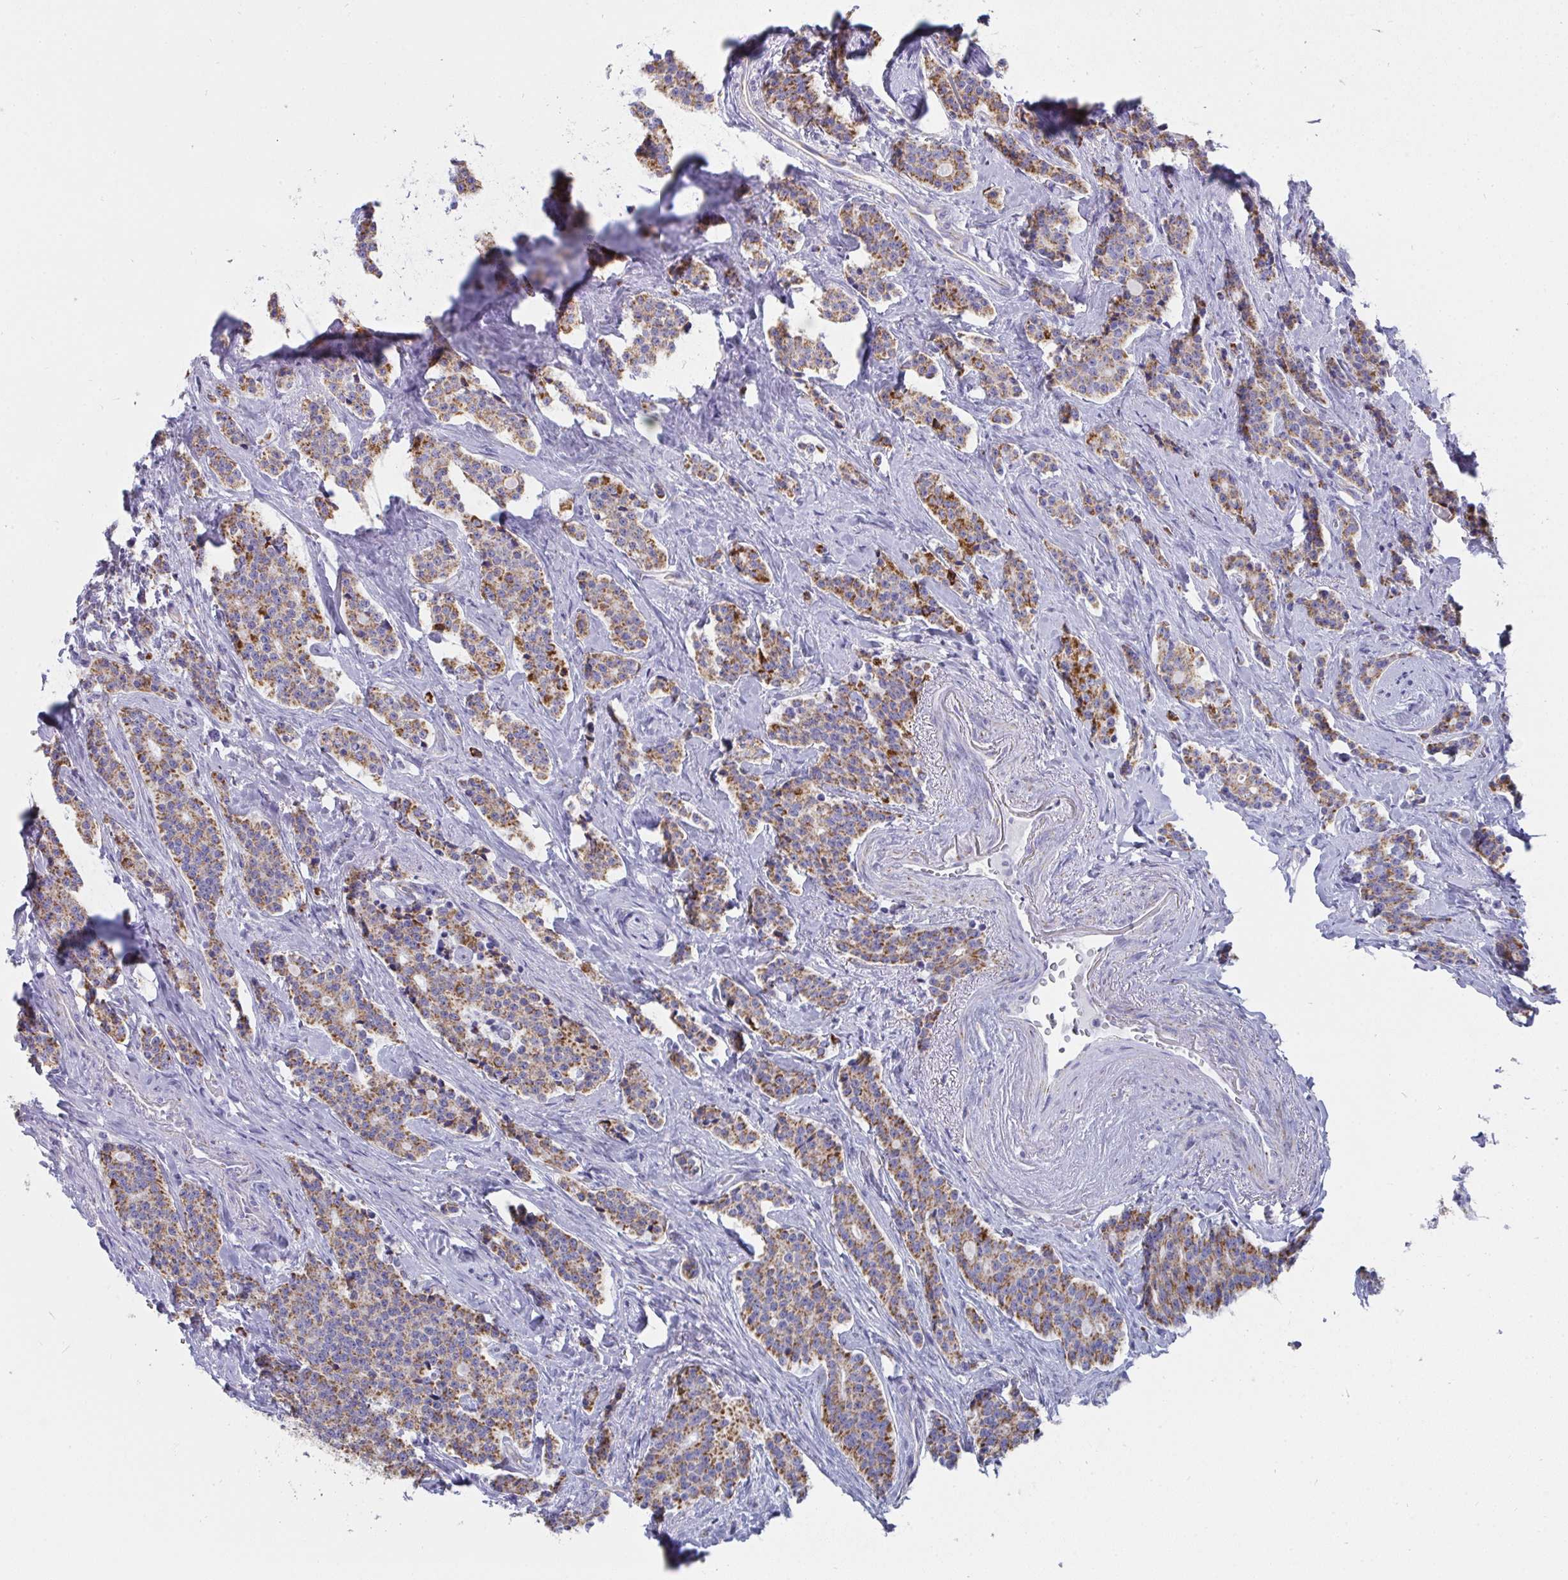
{"staining": {"intensity": "moderate", "quantity": ">75%", "location": "cytoplasmic/membranous"}, "tissue": "carcinoid", "cell_type": "Tumor cells", "image_type": "cancer", "snomed": [{"axis": "morphology", "description": "Carcinoid, malignant, NOS"}, {"axis": "topography", "description": "Small intestine"}], "caption": "Malignant carcinoid stained for a protein exhibits moderate cytoplasmic/membranous positivity in tumor cells.", "gene": "AIFM1", "patient": {"sex": "female", "age": 73}}